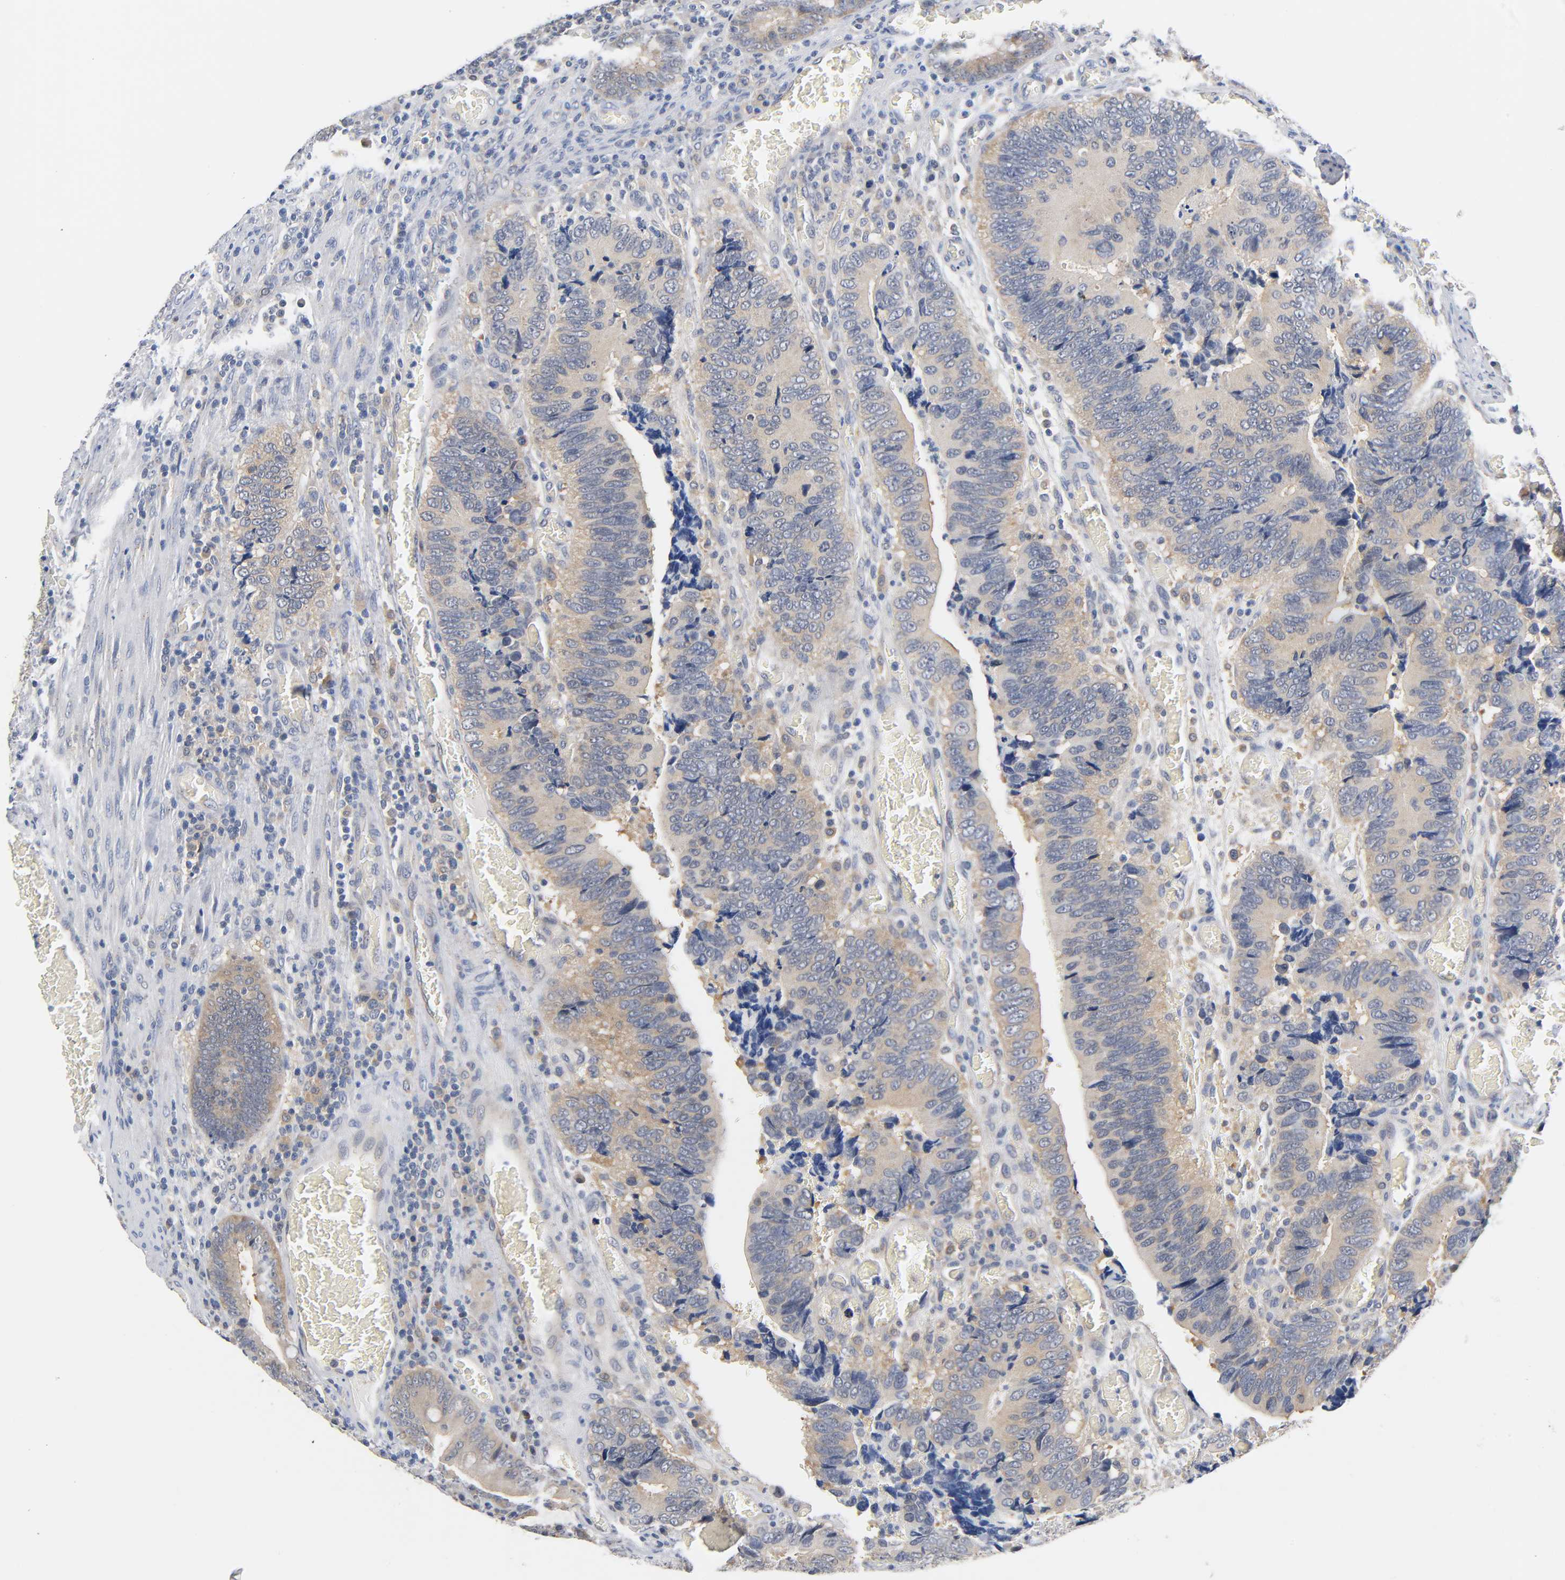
{"staining": {"intensity": "weak", "quantity": ">75%", "location": "cytoplasmic/membranous"}, "tissue": "colorectal cancer", "cell_type": "Tumor cells", "image_type": "cancer", "snomed": [{"axis": "morphology", "description": "Adenocarcinoma, NOS"}, {"axis": "topography", "description": "Colon"}], "caption": "A histopathology image of colorectal cancer (adenocarcinoma) stained for a protein demonstrates weak cytoplasmic/membranous brown staining in tumor cells. (brown staining indicates protein expression, while blue staining denotes nuclei).", "gene": "FYN", "patient": {"sex": "male", "age": 72}}